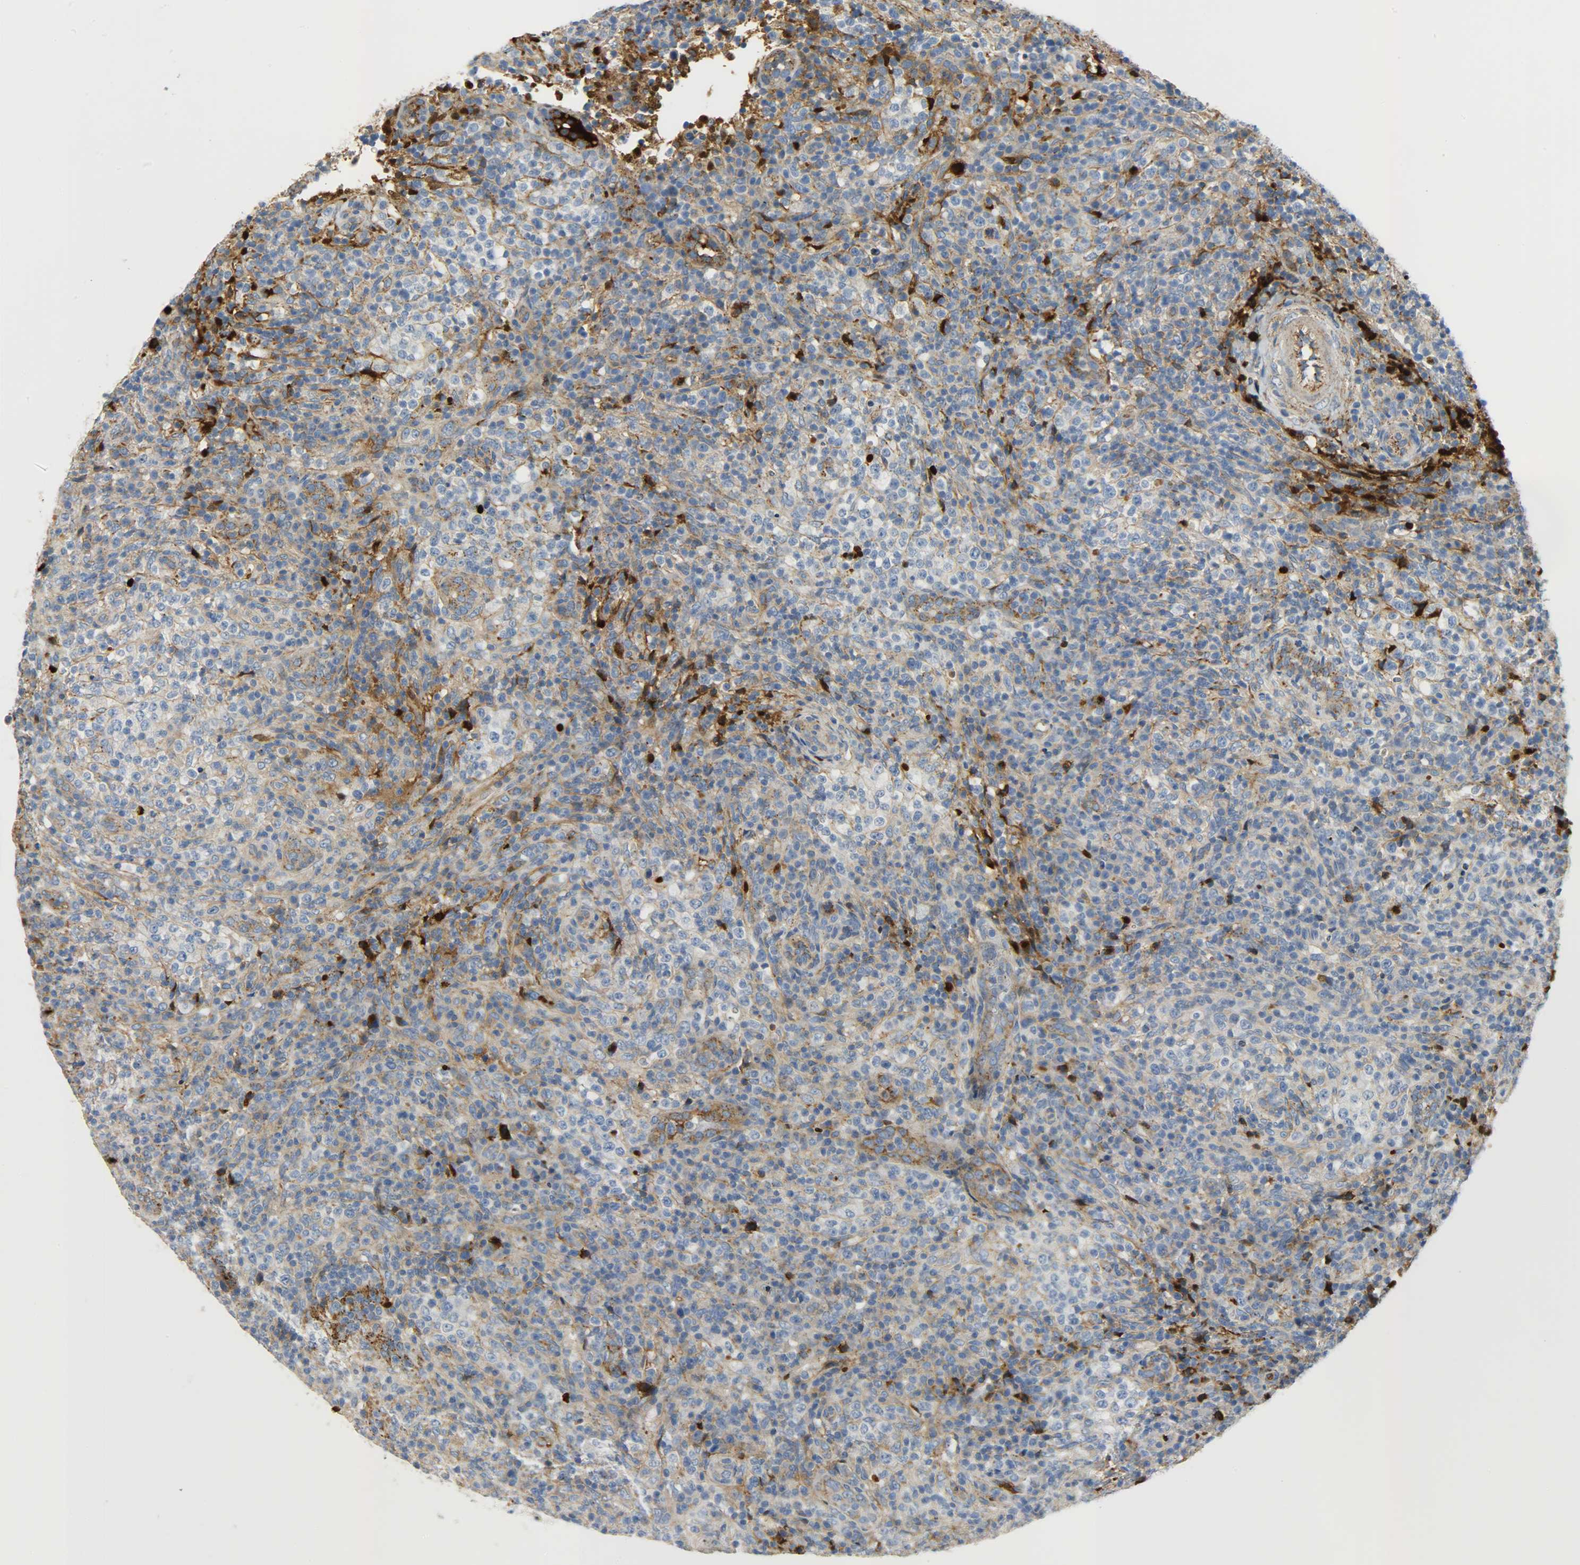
{"staining": {"intensity": "moderate", "quantity": ">75%", "location": "cytoplasmic/membranous"}, "tissue": "lymphoma", "cell_type": "Tumor cells", "image_type": "cancer", "snomed": [{"axis": "morphology", "description": "Malignant lymphoma, non-Hodgkin's type, High grade"}, {"axis": "topography", "description": "Lymph node"}], "caption": "Immunohistochemical staining of high-grade malignant lymphoma, non-Hodgkin's type demonstrates moderate cytoplasmic/membranous protein staining in approximately >75% of tumor cells.", "gene": "CRP", "patient": {"sex": "female", "age": 76}}